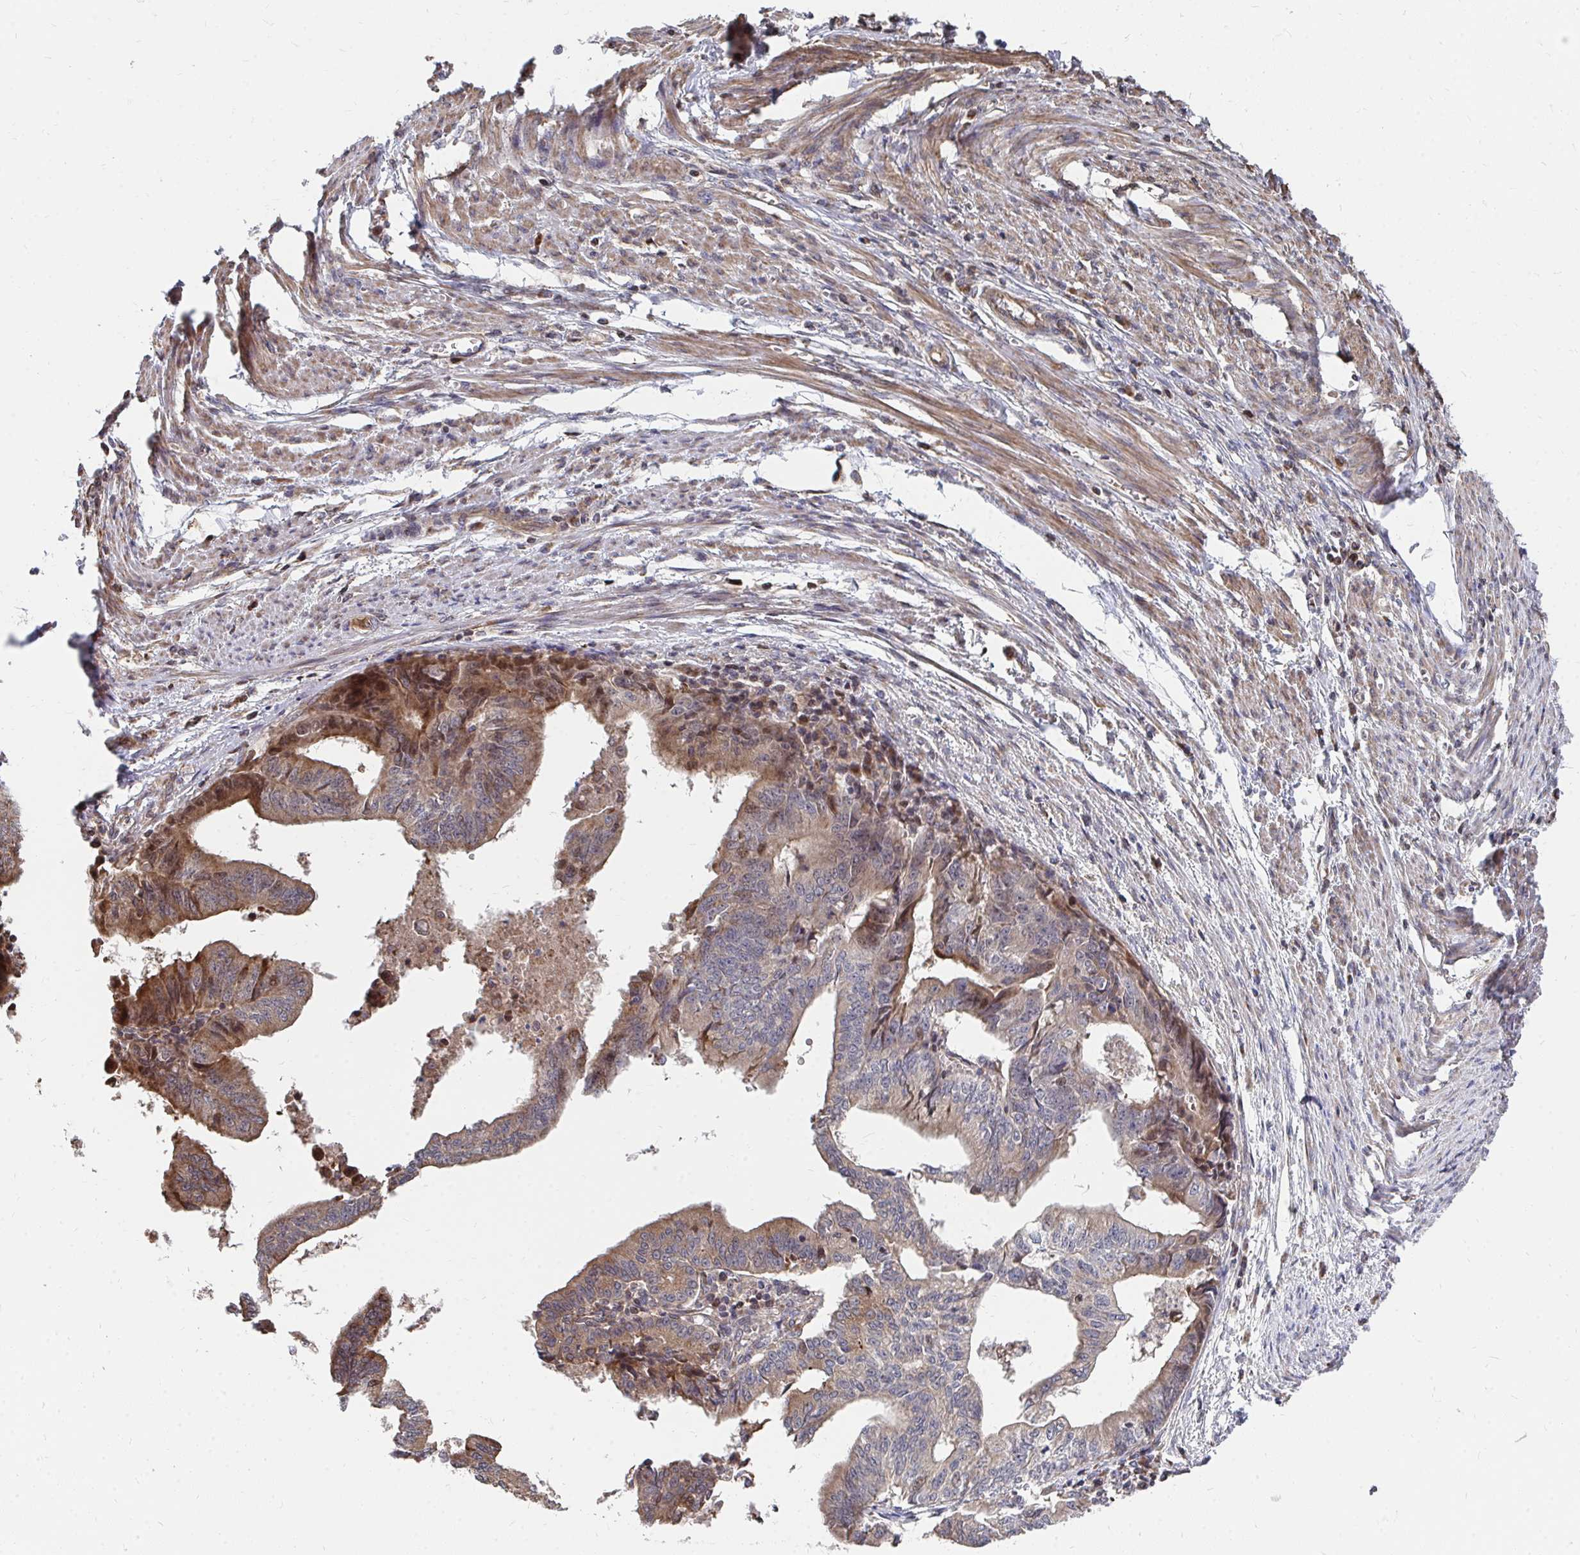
{"staining": {"intensity": "moderate", "quantity": "25%-75%", "location": "cytoplasmic/membranous"}, "tissue": "endometrial cancer", "cell_type": "Tumor cells", "image_type": "cancer", "snomed": [{"axis": "morphology", "description": "Adenocarcinoma, NOS"}, {"axis": "topography", "description": "Endometrium"}], "caption": "This micrograph exhibits immunohistochemistry (IHC) staining of adenocarcinoma (endometrial), with medium moderate cytoplasmic/membranous positivity in approximately 25%-75% of tumor cells.", "gene": "FAM89A", "patient": {"sex": "female", "age": 65}}